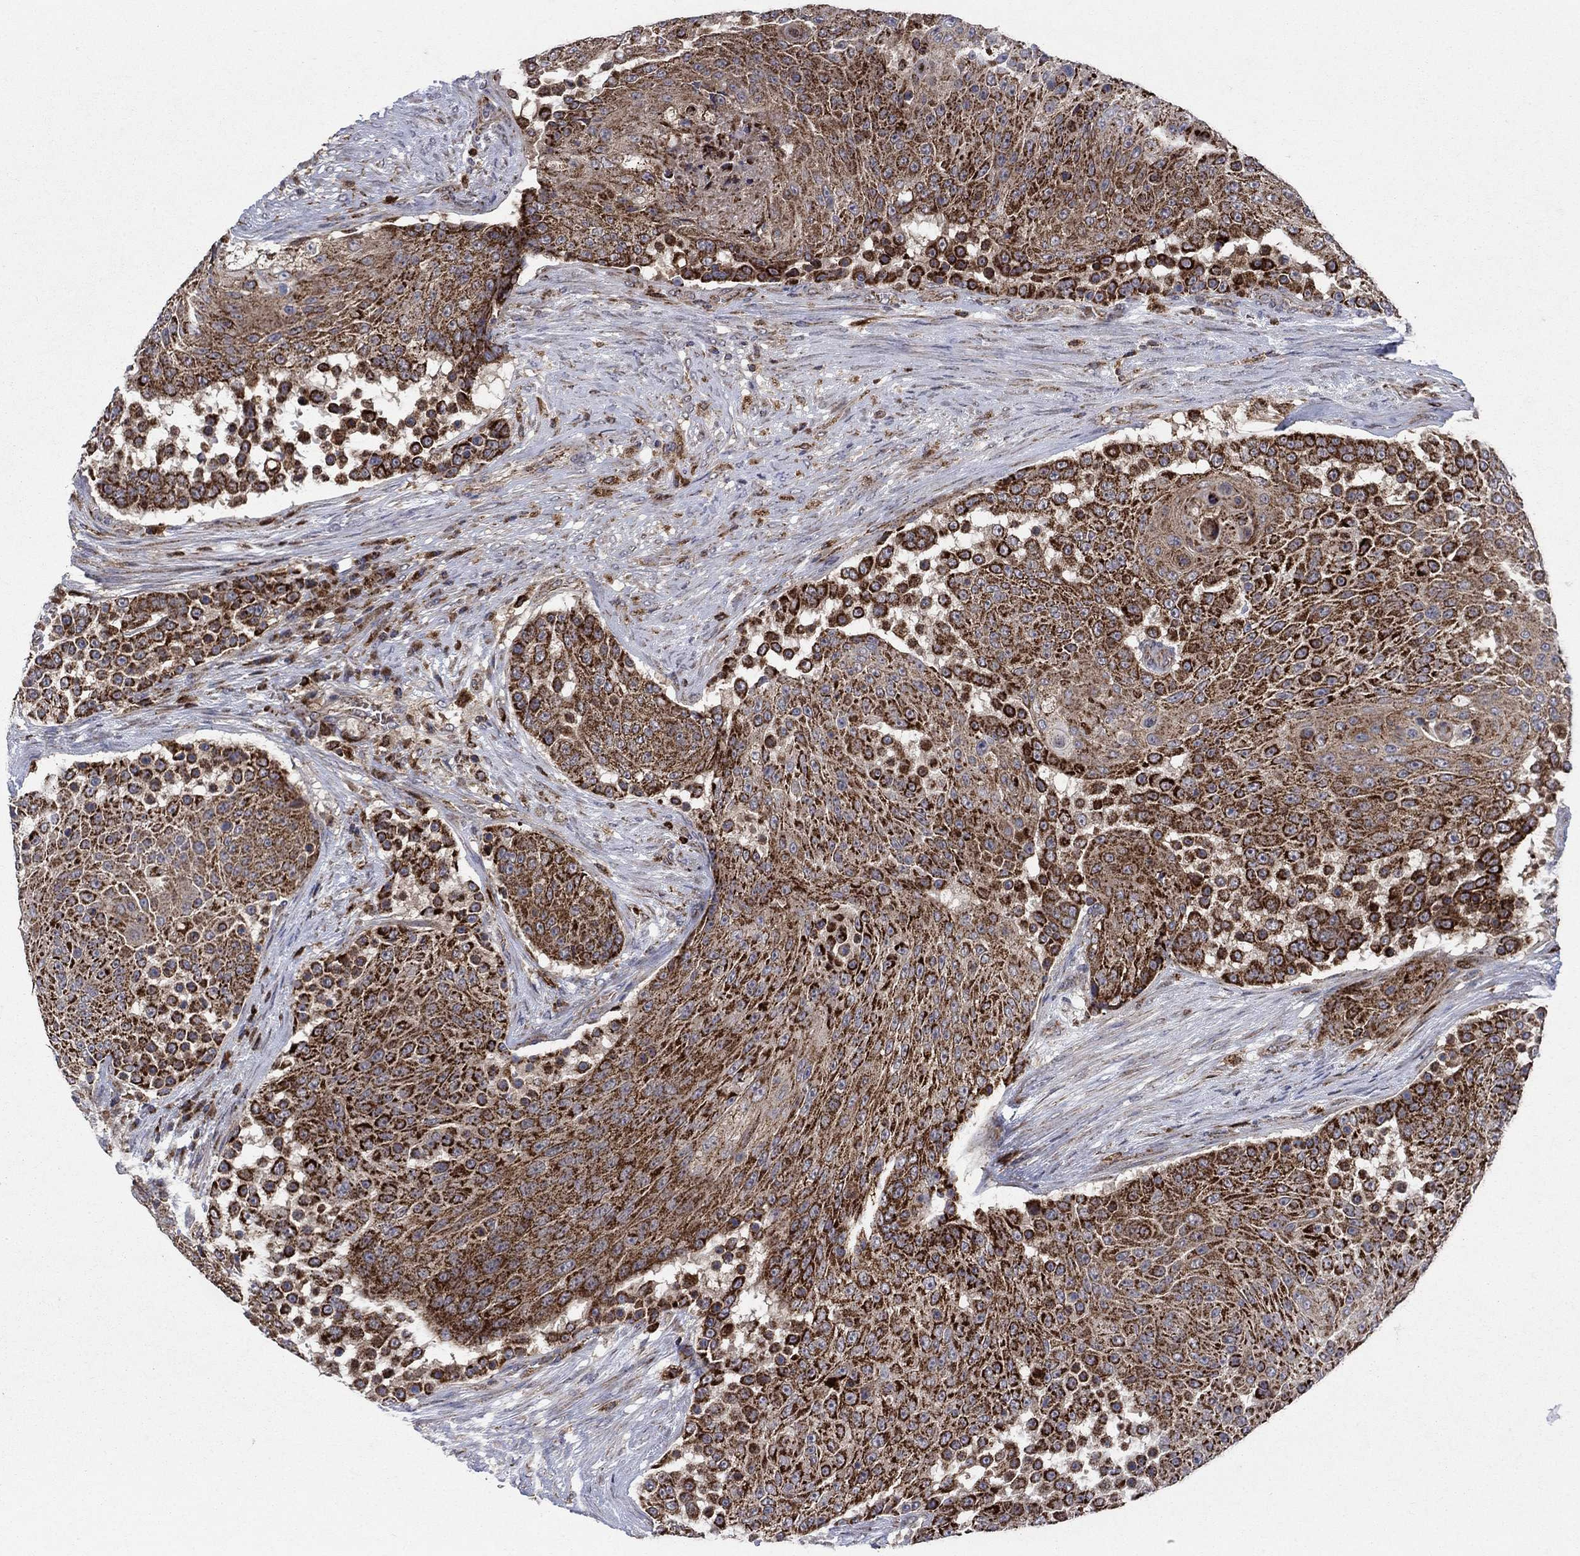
{"staining": {"intensity": "strong", "quantity": ">75%", "location": "cytoplasmic/membranous"}, "tissue": "urothelial cancer", "cell_type": "Tumor cells", "image_type": "cancer", "snomed": [{"axis": "morphology", "description": "Urothelial carcinoma, High grade"}, {"axis": "topography", "description": "Urinary bladder"}], "caption": "An IHC photomicrograph of neoplastic tissue is shown. Protein staining in brown shows strong cytoplasmic/membranous positivity in urothelial cancer within tumor cells.", "gene": "RNF19B", "patient": {"sex": "female", "age": 63}}